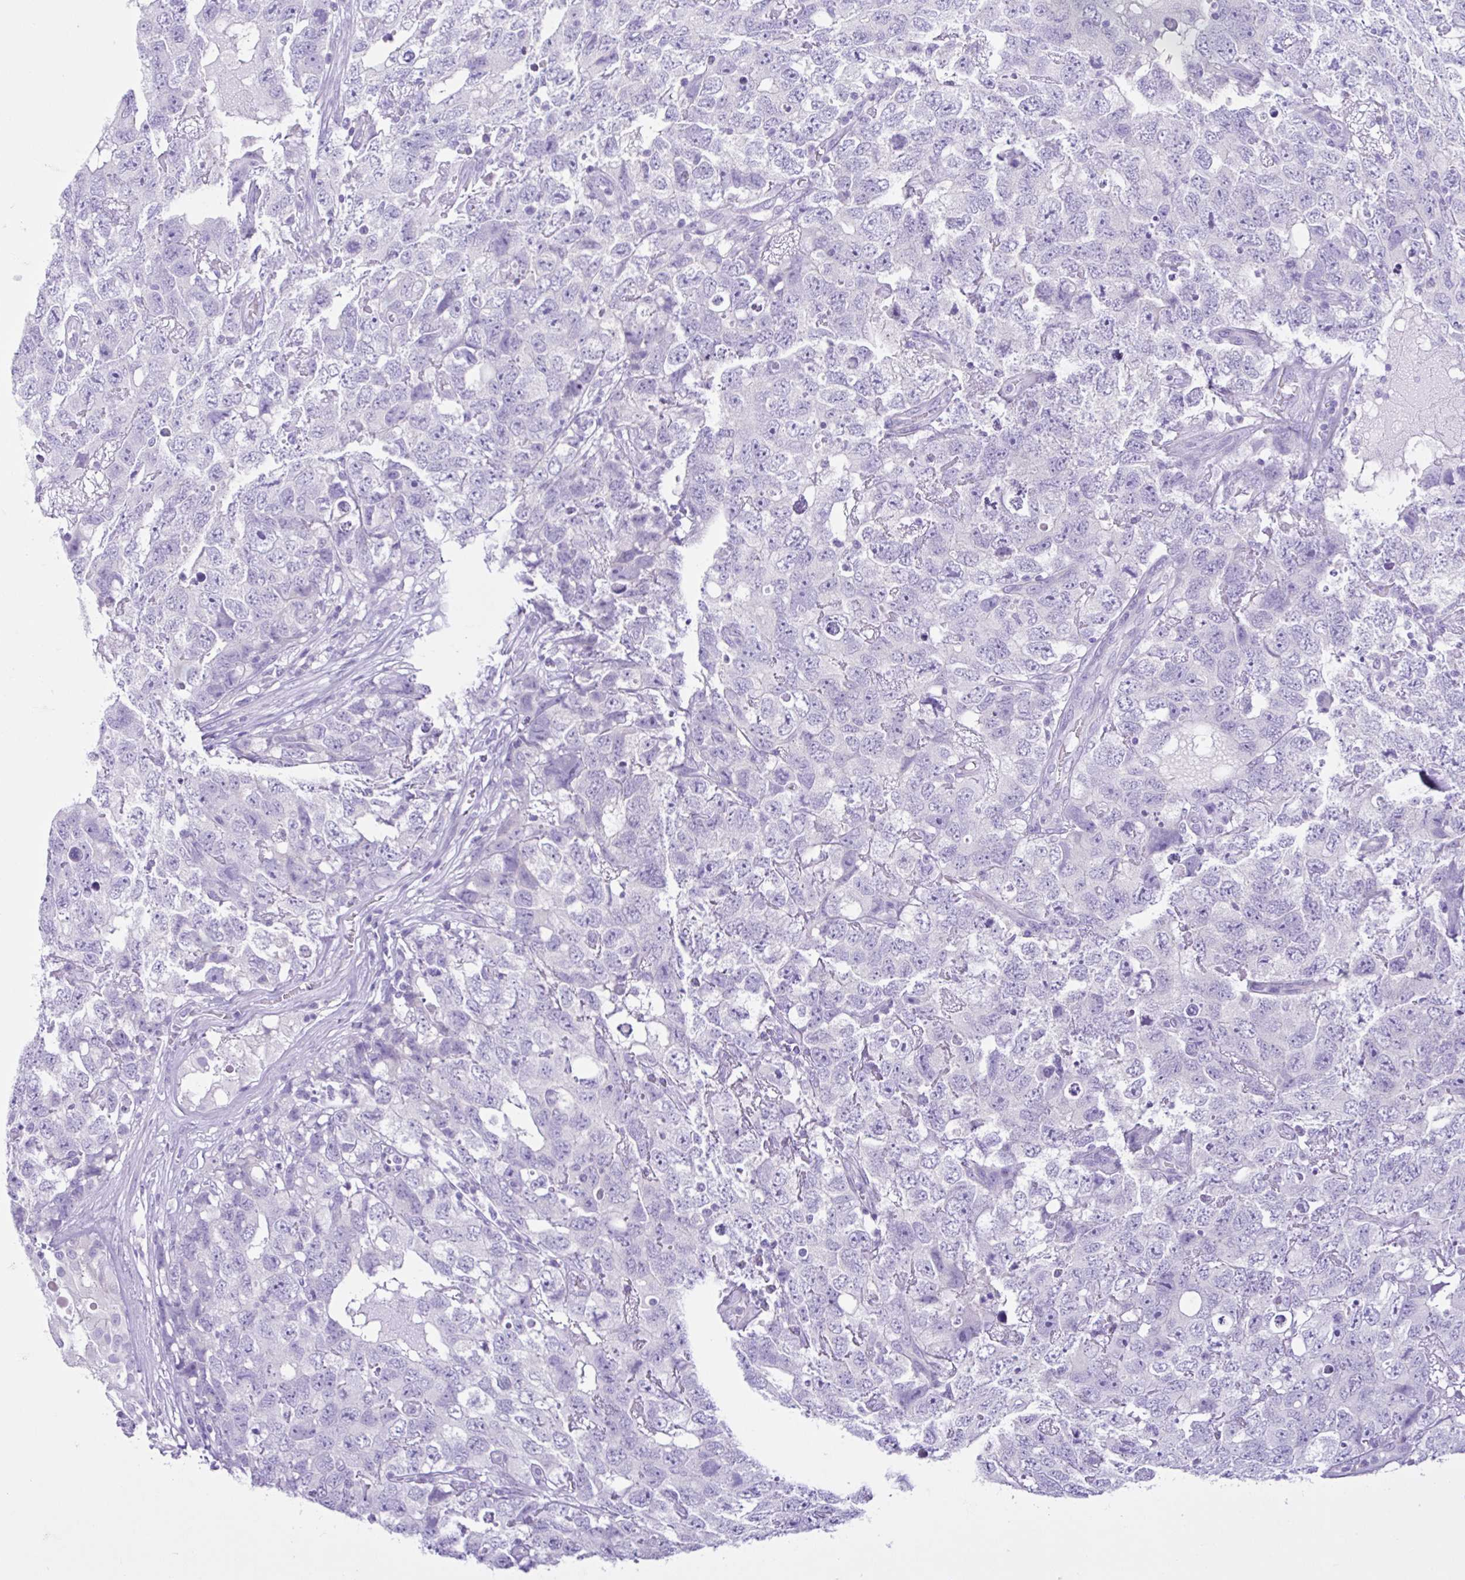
{"staining": {"intensity": "negative", "quantity": "none", "location": "none"}, "tissue": "testis cancer", "cell_type": "Tumor cells", "image_type": "cancer", "snomed": [{"axis": "morphology", "description": "Carcinoma, Embryonal, NOS"}, {"axis": "topography", "description": "Testis"}], "caption": "The IHC histopathology image has no significant expression in tumor cells of testis cancer (embryonal carcinoma) tissue.", "gene": "CYP19A1", "patient": {"sex": "male", "age": 22}}